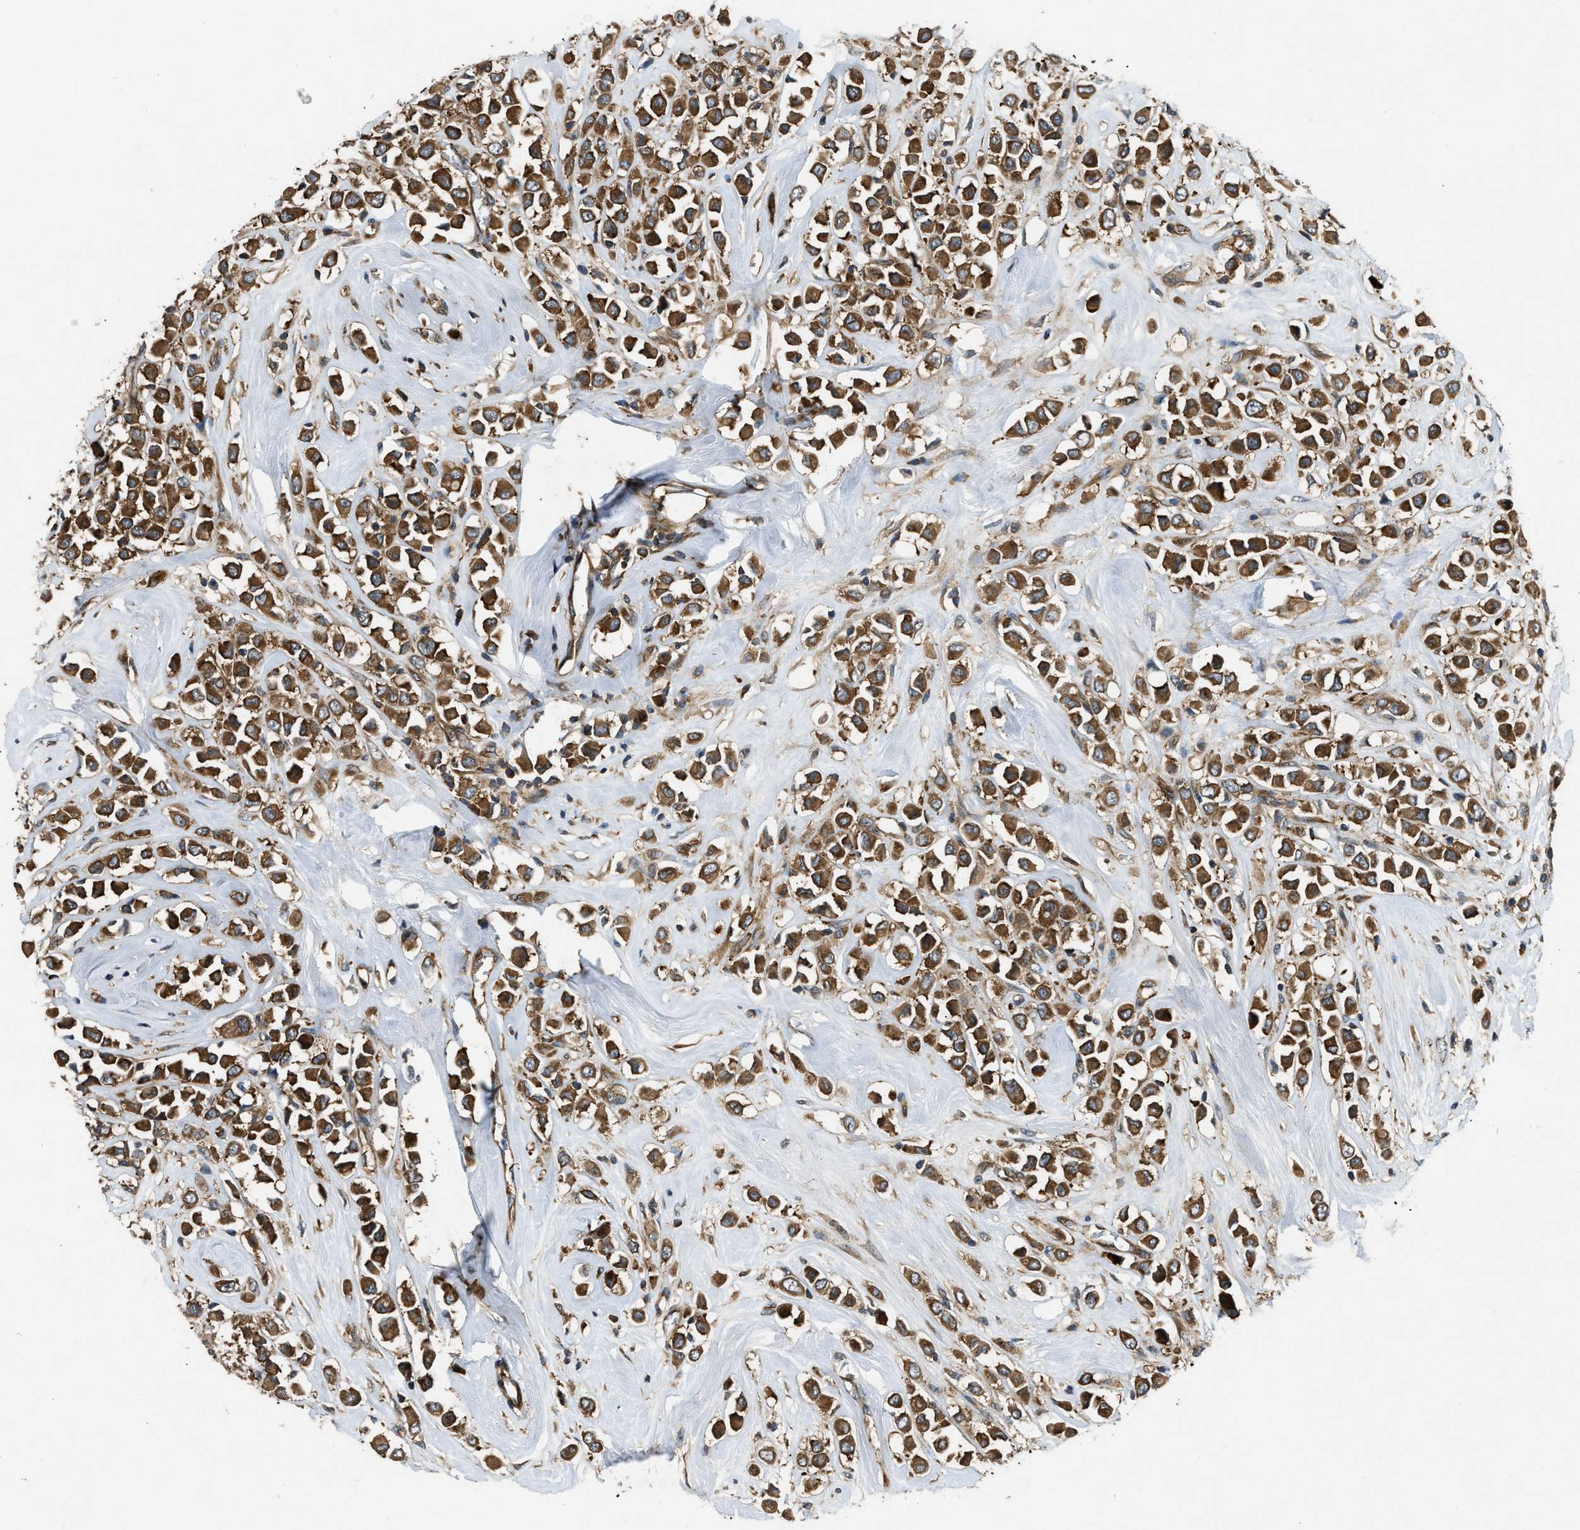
{"staining": {"intensity": "strong", "quantity": ">75%", "location": "cytoplasmic/membranous"}, "tissue": "breast cancer", "cell_type": "Tumor cells", "image_type": "cancer", "snomed": [{"axis": "morphology", "description": "Duct carcinoma"}, {"axis": "topography", "description": "Breast"}], "caption": "Immunohistochemical staining of breast cancer (intraductal carcinoma) reveals strong cytoplasmic/membranous protein staining in about >75% of tumor cells.", "gene": "RASGRF2", "patient": {"sex": "female", "age": 61}}